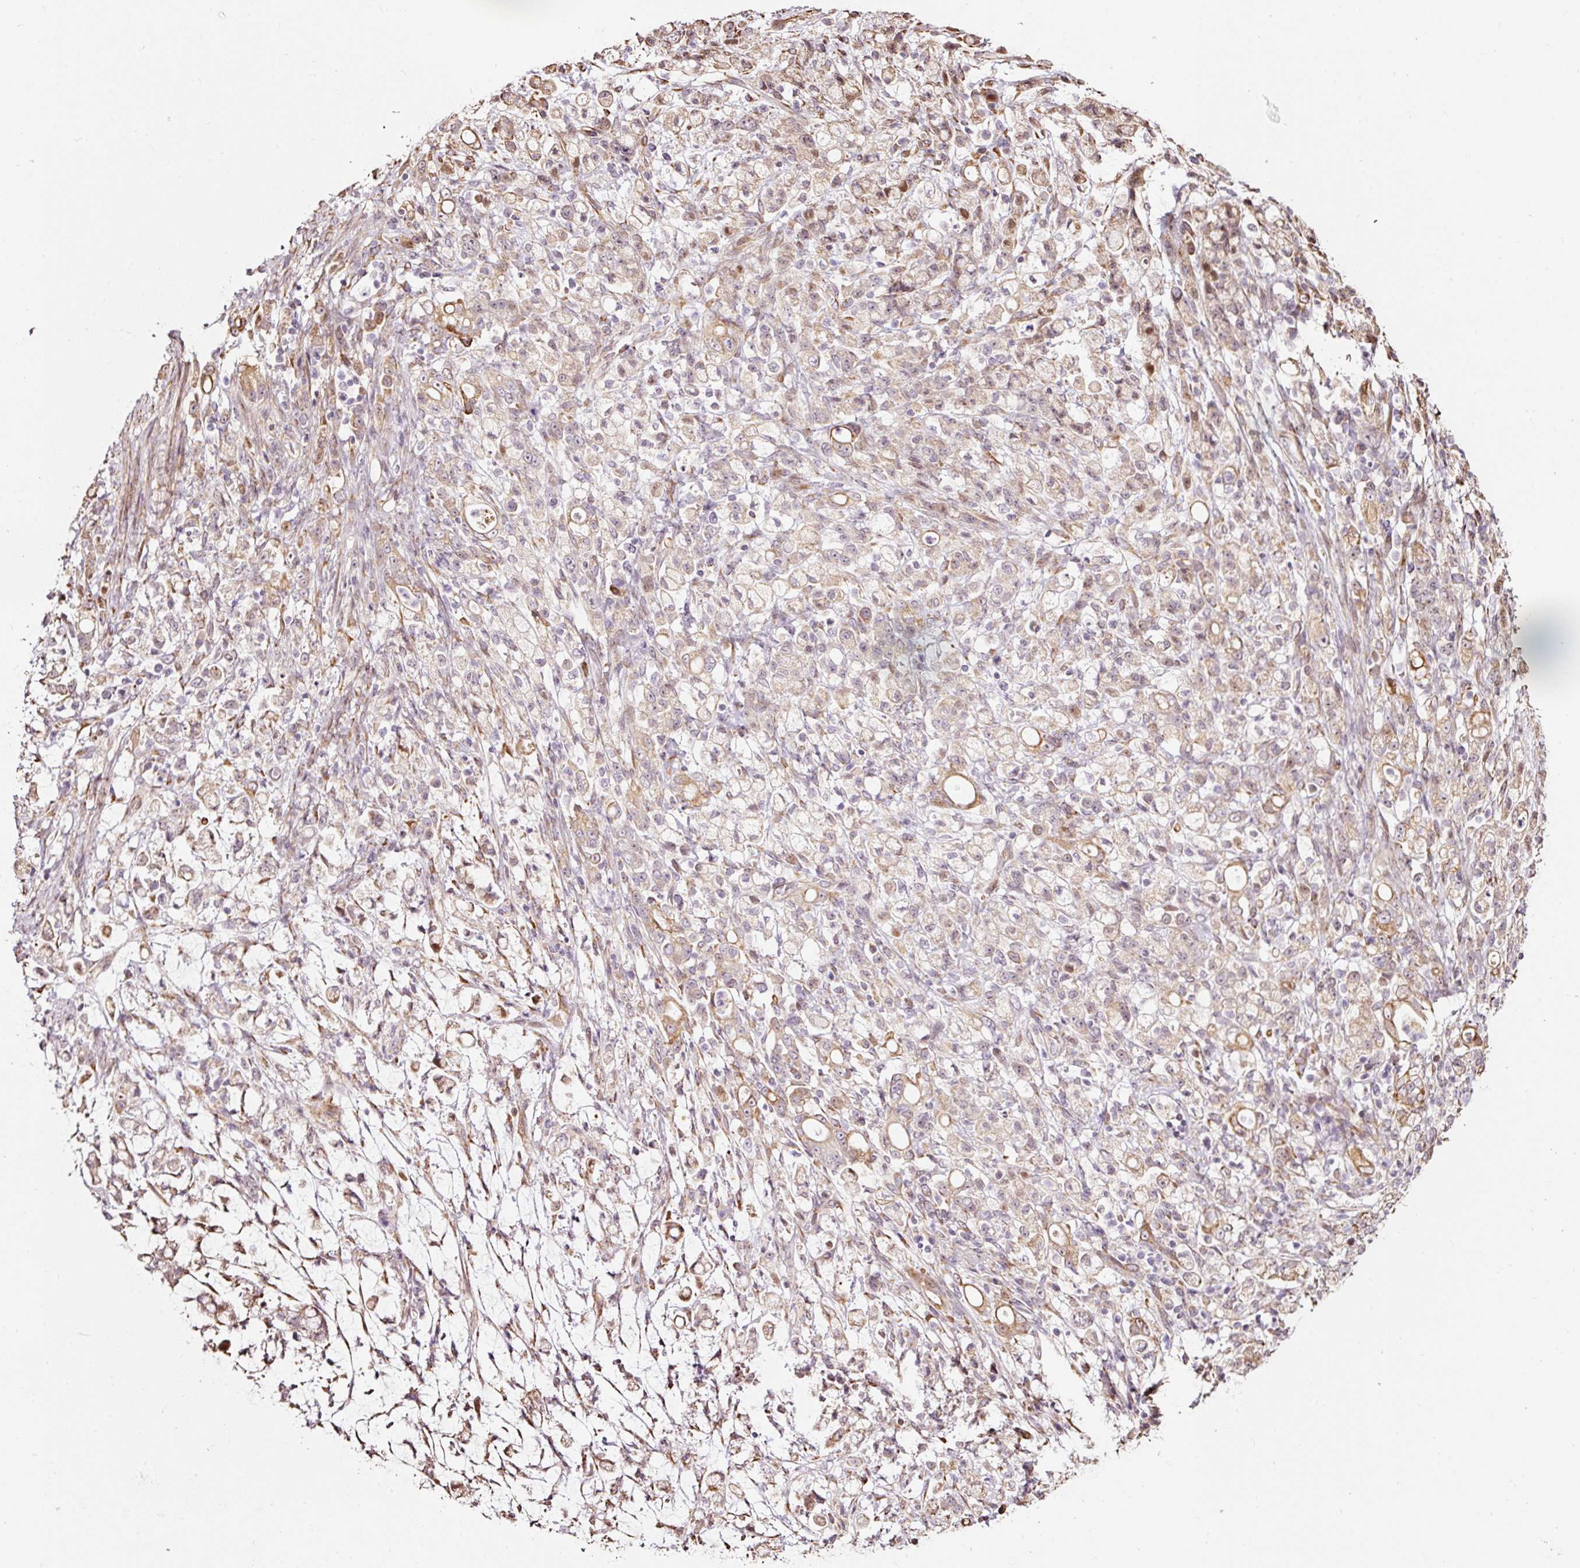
{"staining": {"intensity": "weak", "quantity": "25%-75%", "location": "cytoplasmic/membranous"}, "tissue": "stomach cancer", "cell_type": "Tumor cells", "image_type": "cancer", "snomed": [{"axis": "morphology", "description": "Adenocarcinoma, NOS"}, {"axis": "topography", "description": "Stomach"}], "caption": "Immunohistochemistry (DAB (3,3'-diaminobenzidine)) staining of human stomach adenocarcinoma demonstrates weak cytoplasmic/membranous protein expression in about 25%-75% of tumor cells.", "gene": "ETF1", "patient": {"sex": "female", "age": 60}}